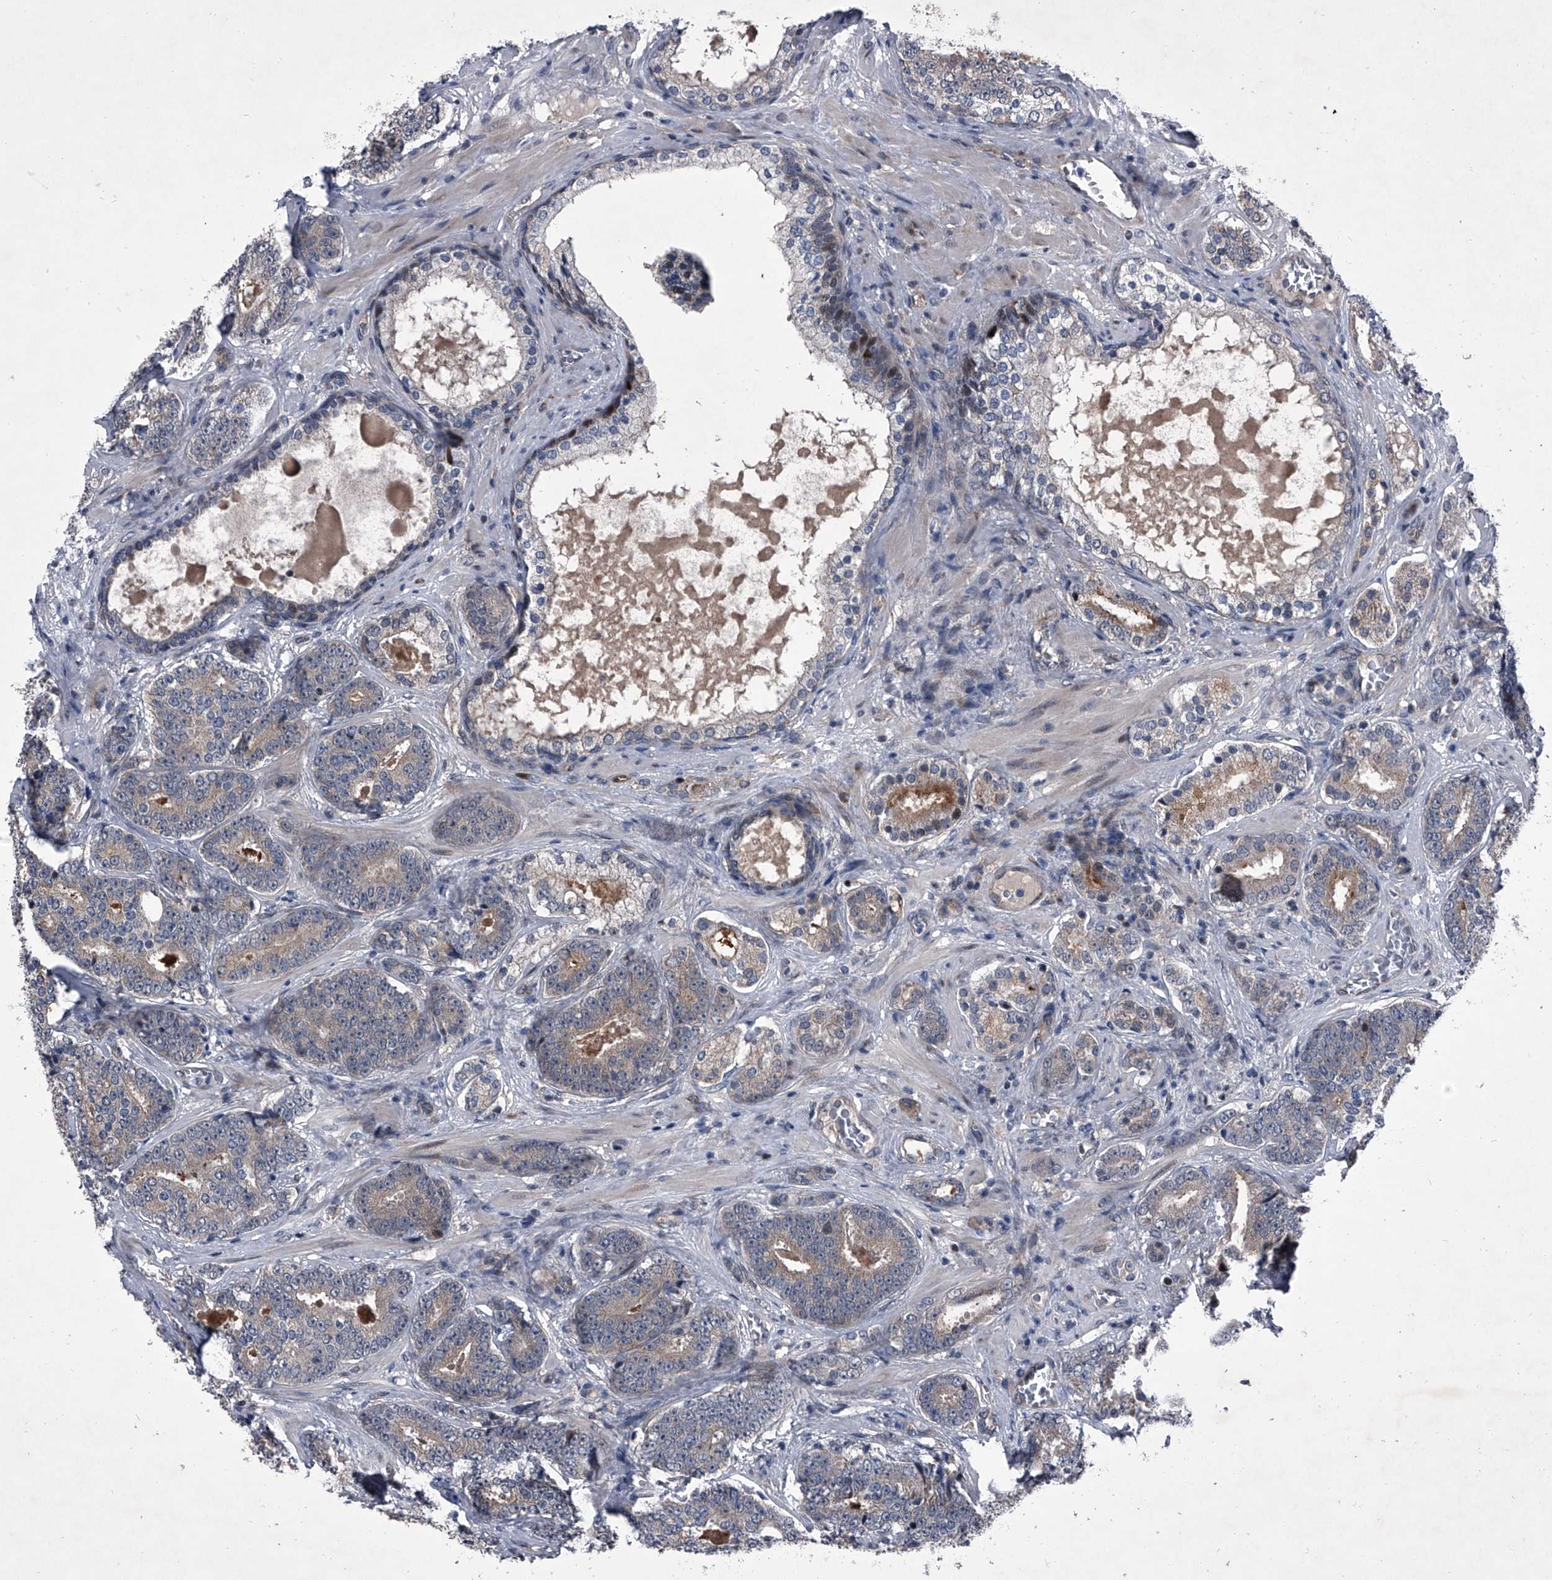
{"staining": {"intensity": "weak", "quantity": "25%-75%", "location": "cytoplasmic/membranous"}, "tissue": "prostate cancer", "cell_type": "Tumor cells", "image_type": "cancer", "snomed": [{"axis": "morphology", "description": "Adenocarcinoma, High grade"}, {"axis": "topography", "description": "Prostate"}], "caption": "The immunohistochemical stain shows weak cytoplasmic/membranous staining in tumor cells of prostate cancer tissue. (DAB = brown stain, brightfield microscopy at high magnification).", "gene": "ELK4", "patient": {"sex": "male", "age": 60}}